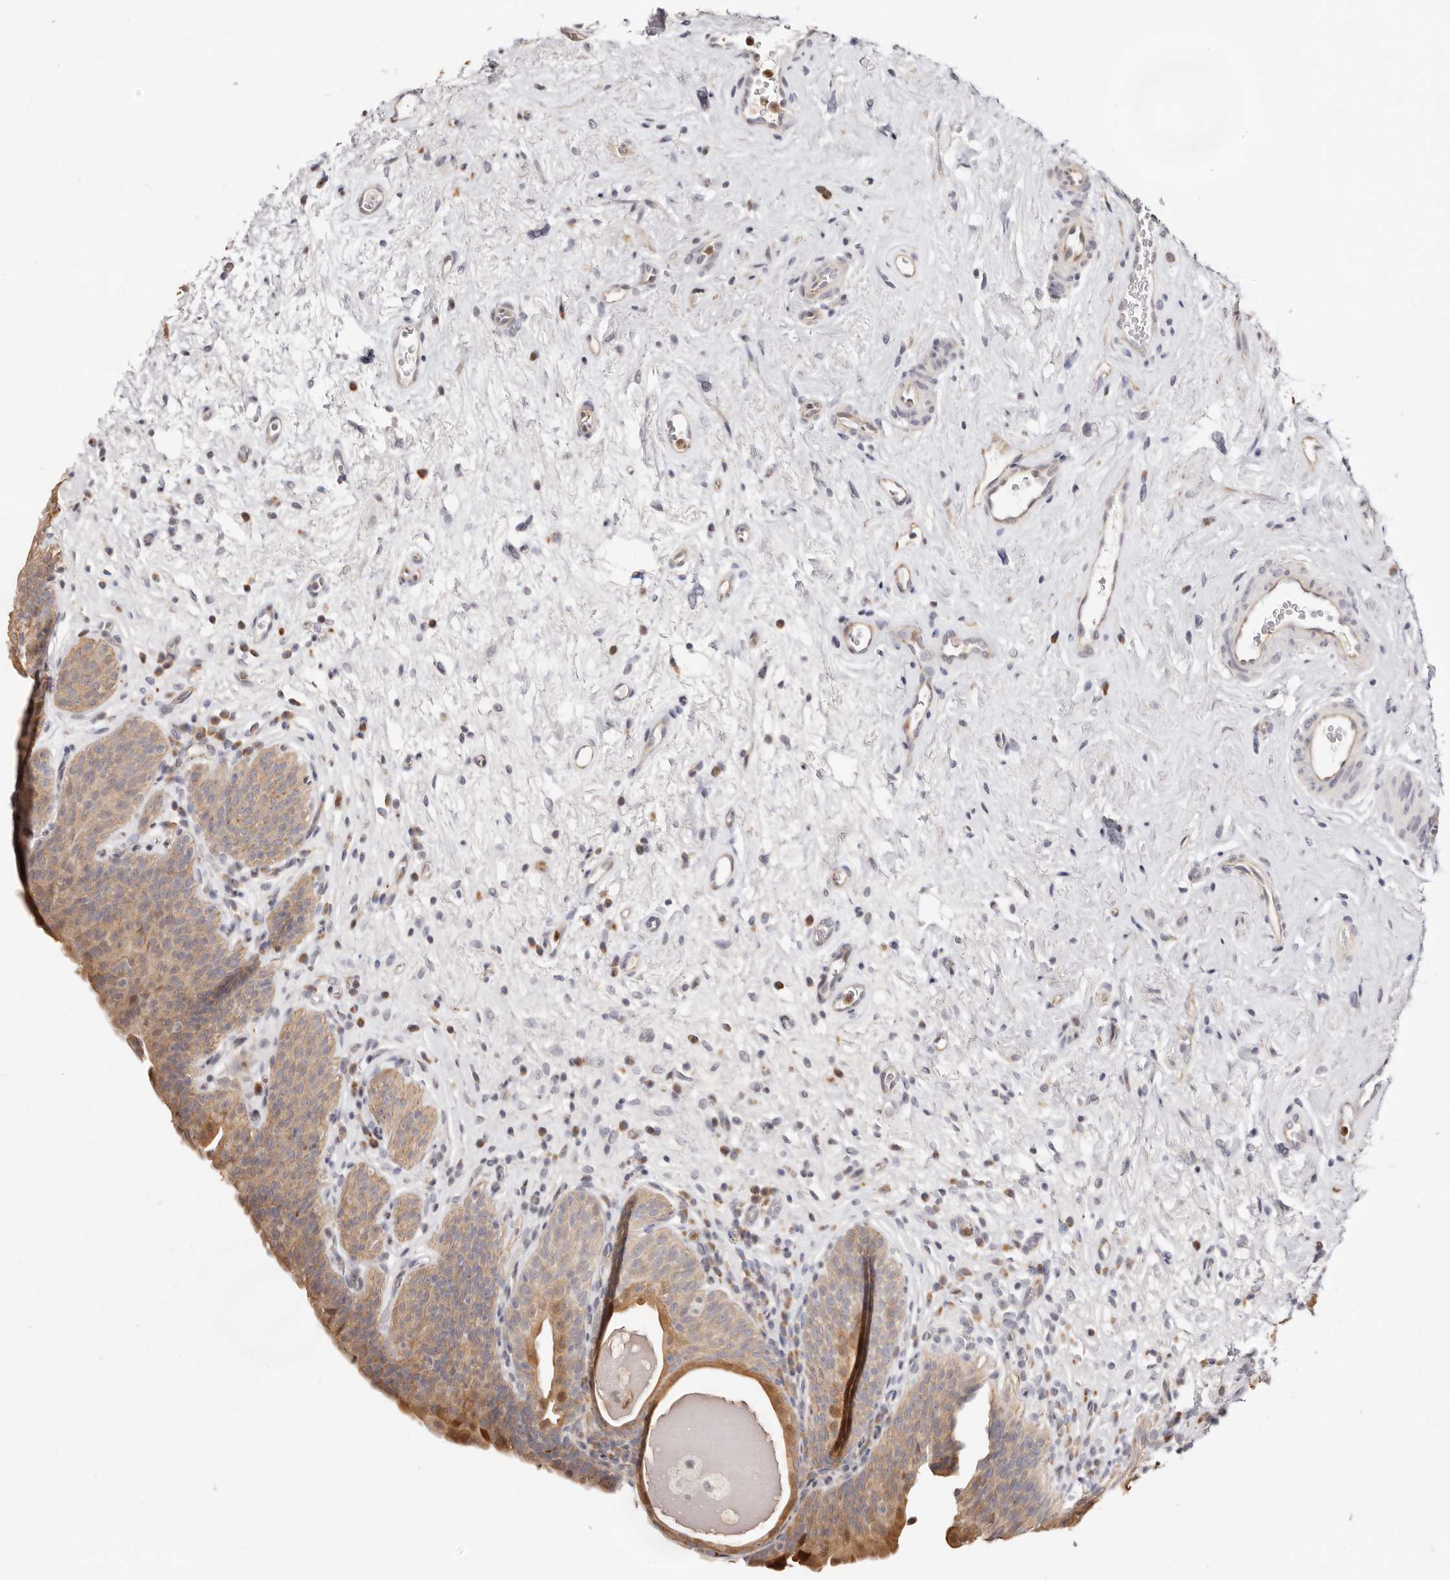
{"staining": {"intensity": "moderate", "quantity": ">75%", "location": "cytoplasmic/membranous"}, "tissue": "urinary bladder", "cell_type": "Urothelial cells", "image_type": "normal", "snomed": [{"axis": "morphology", "description": "Normal tissue, NOS"}, {"axis": "topography", "description": "Urinary bladder"}], "caption": "Urothelial cells display moderate cytoplasmic/membranous staining in about >75% of cells in unremarkable urinary bladder.", "gene": "BCL2L15", "patient": {"sex": "male", "age": 83}}